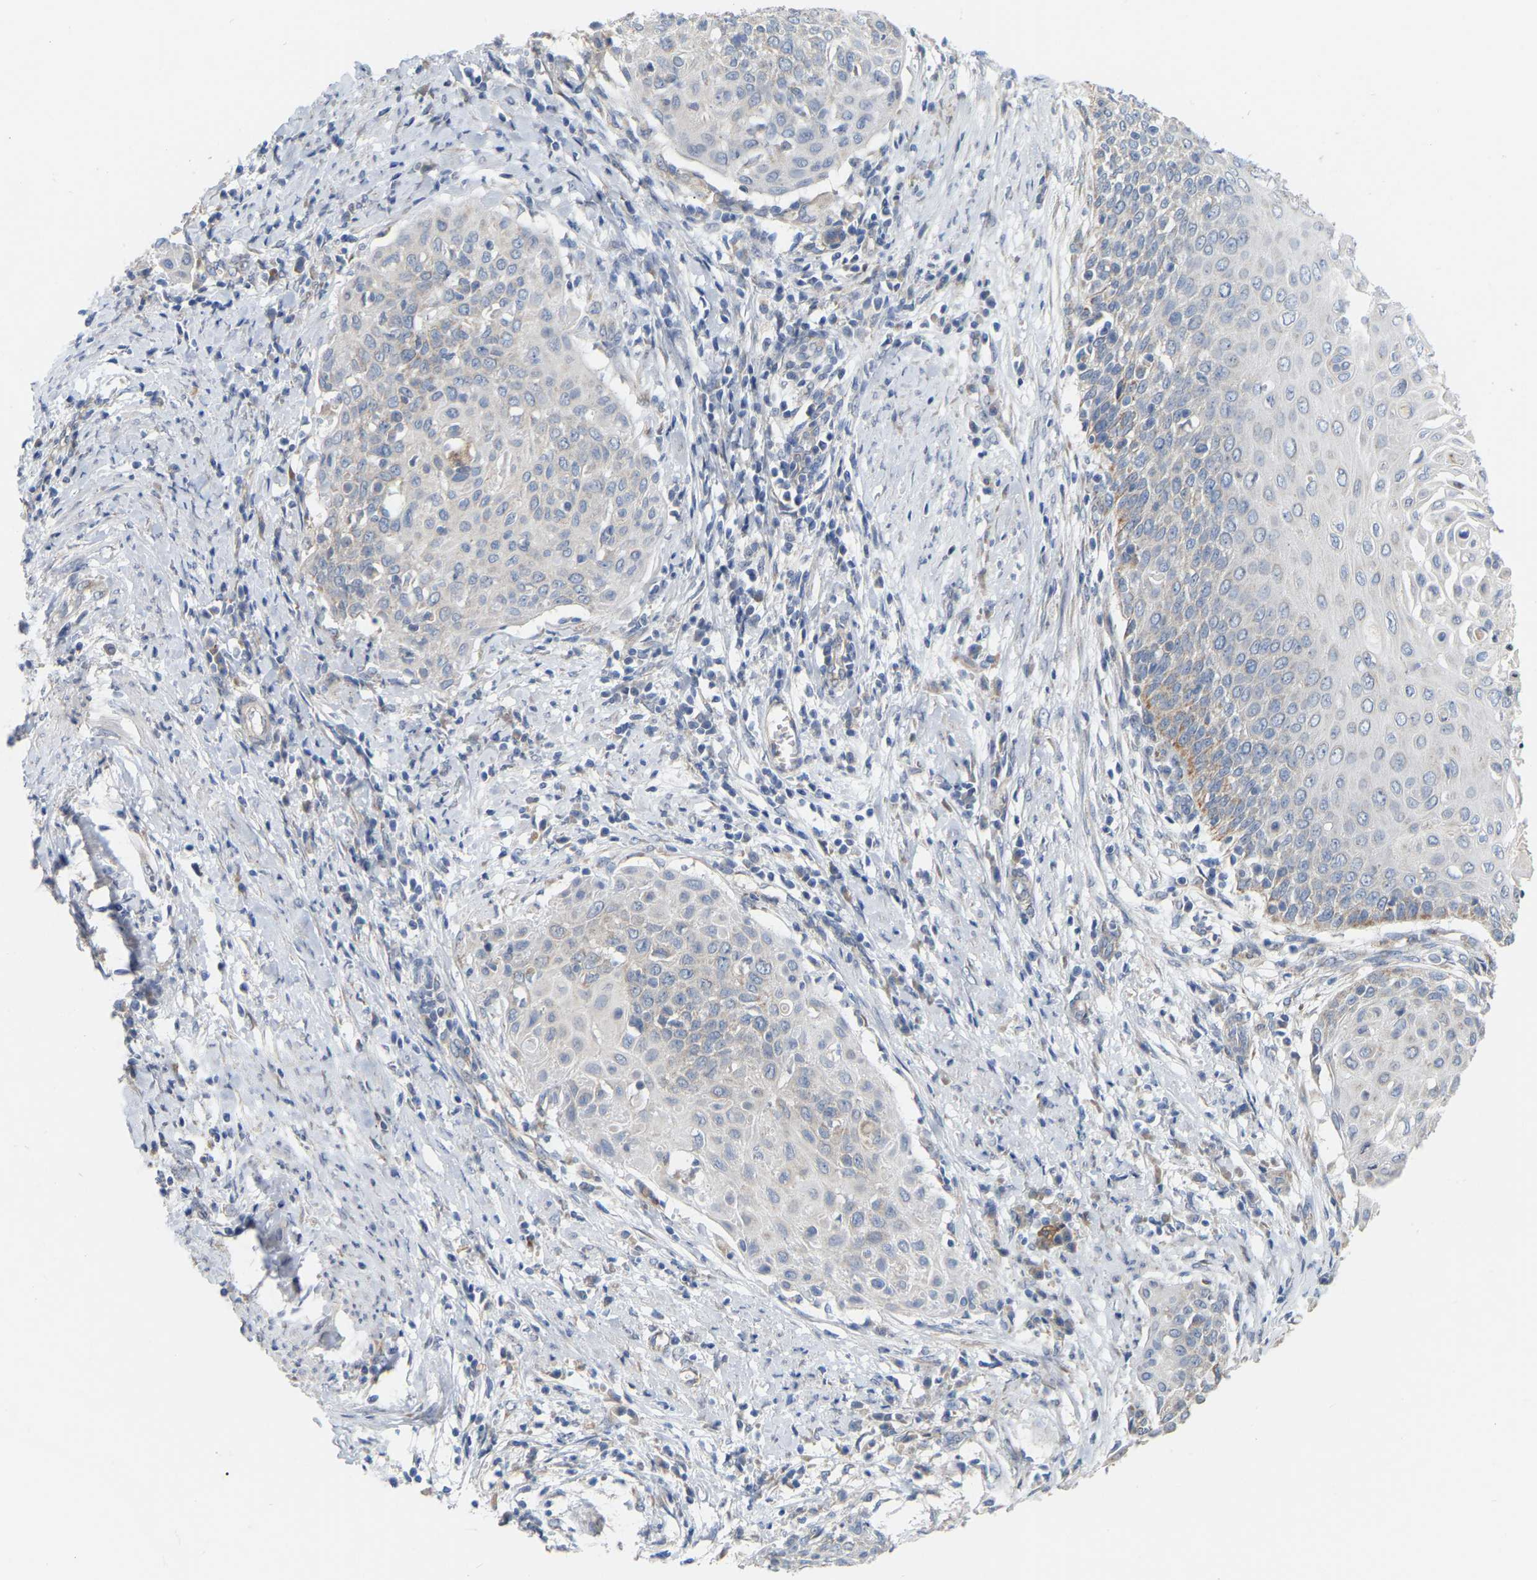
{"staining": {"intensity": "moderate", "quantity": "<25%", "location": "cytoplasmic/membranous"}, "tissue": "cervical cancer", "cell_type": "Tumor cells", "image_type": "cancer", "snomed": [{"axis": "morphology", "description": "Squamous cell carcinoma, NOS"}, {"axis": "topography", "description": "Cervix"}], "caption": "Immunohistochemical staining of human cervical cancer (squamous cell carcinoma) displays low levels of moderate cytoplasmic/membranous protein staining in about <25% of tumor cells.", "gene": "SSH1", "patient": {"sex": "female", "age": 39}}